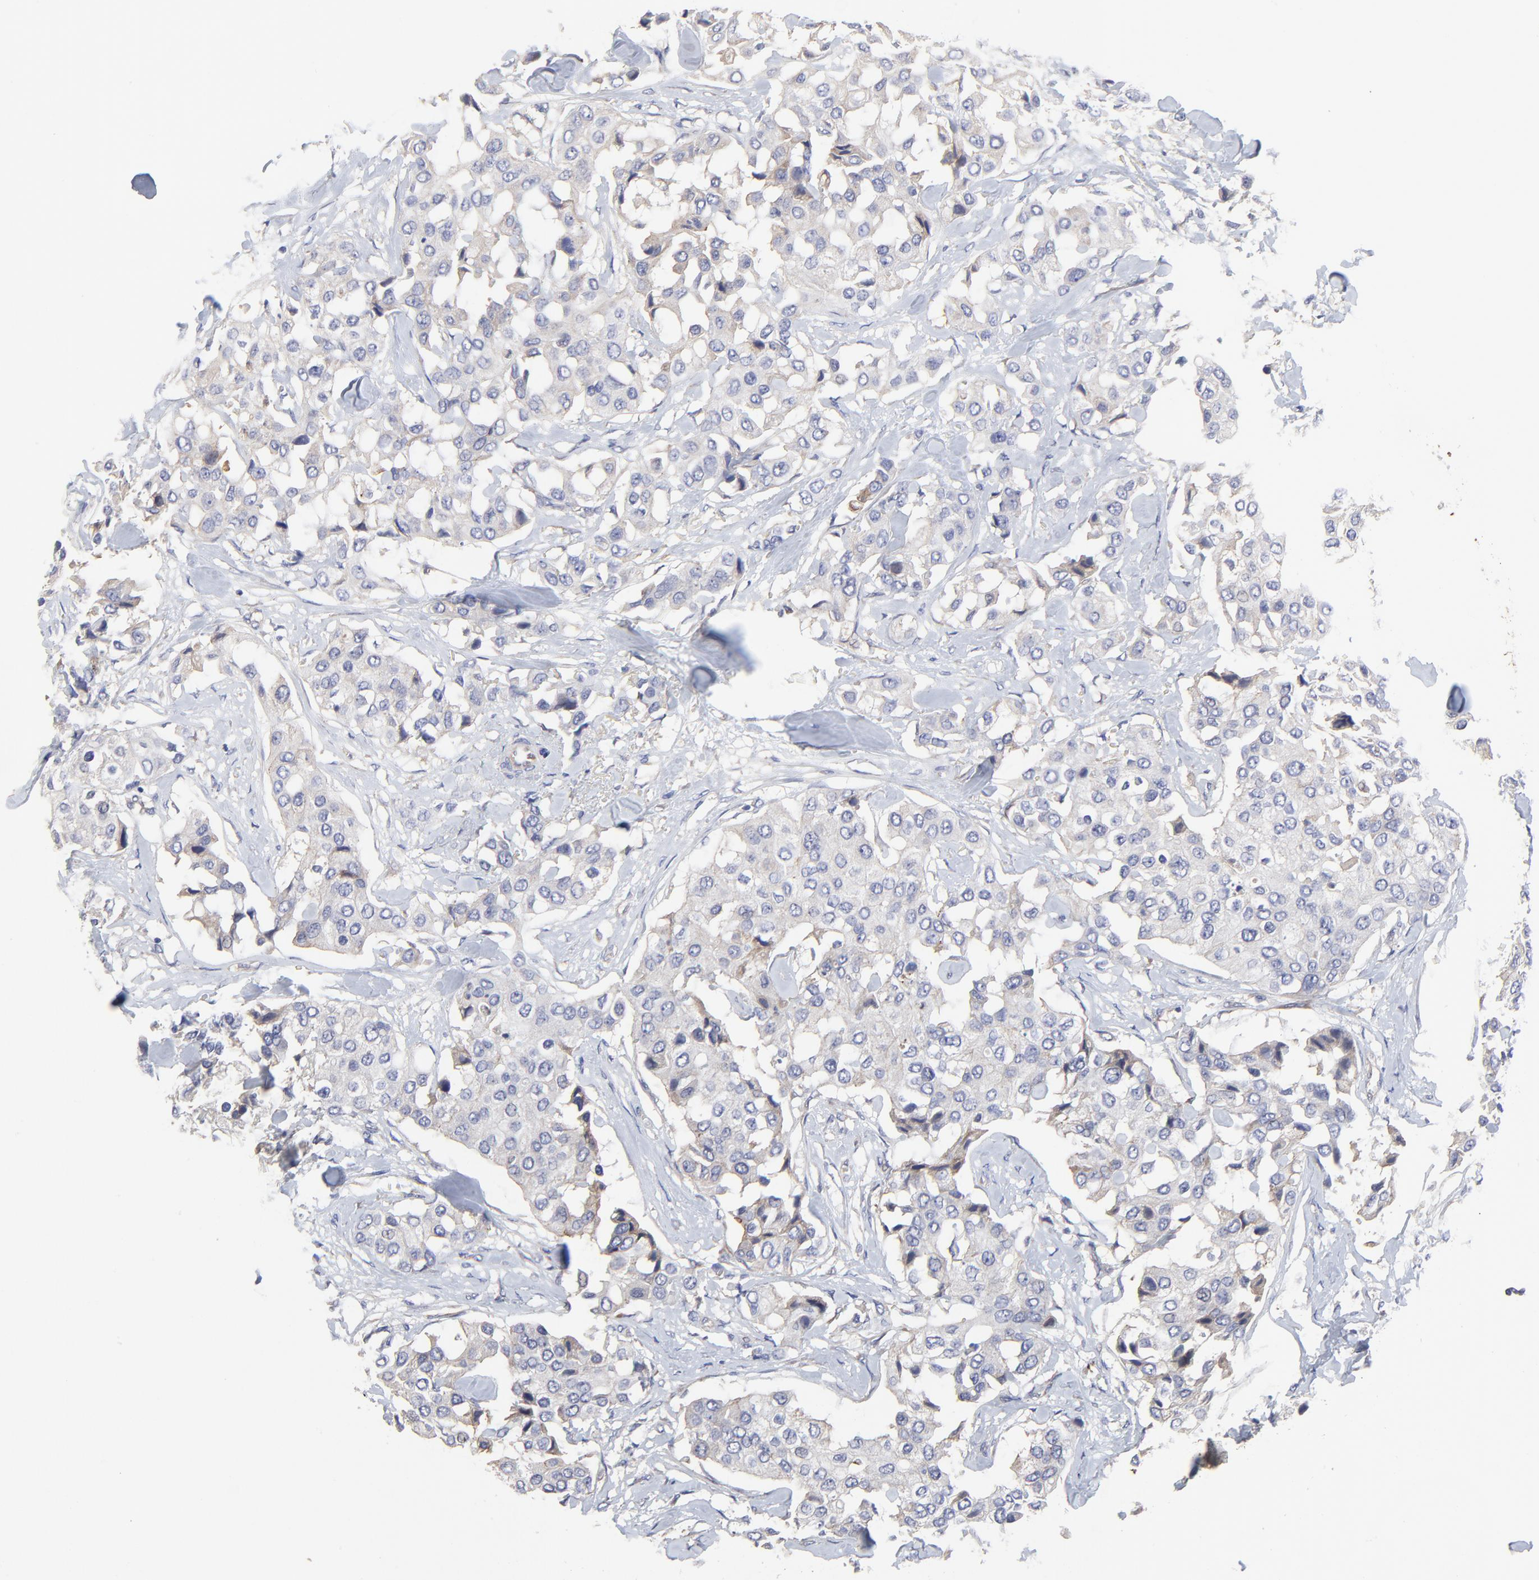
{"staining": {"intensity": "weak", "quantity": "<25%", "location": "cytoplasmic/membranous"}, "tissue": "breast cancer", "cell_type": "Tumor cells", "image_type": "cancer", "snomed": [{"axis": "morphology", "description": "Duct carcinoma"}, {"axis": "topography", "description": "Breast"}], "caption": "Protein analysis of breast cancer (intraductal carcinoma) displays no significant staining in tumor cells. (Immunohistochemistry (ihc), brightfield microscopy, high magnification).", "gene": "SULF2", "patient": {"sex": "female", "age": 80}}